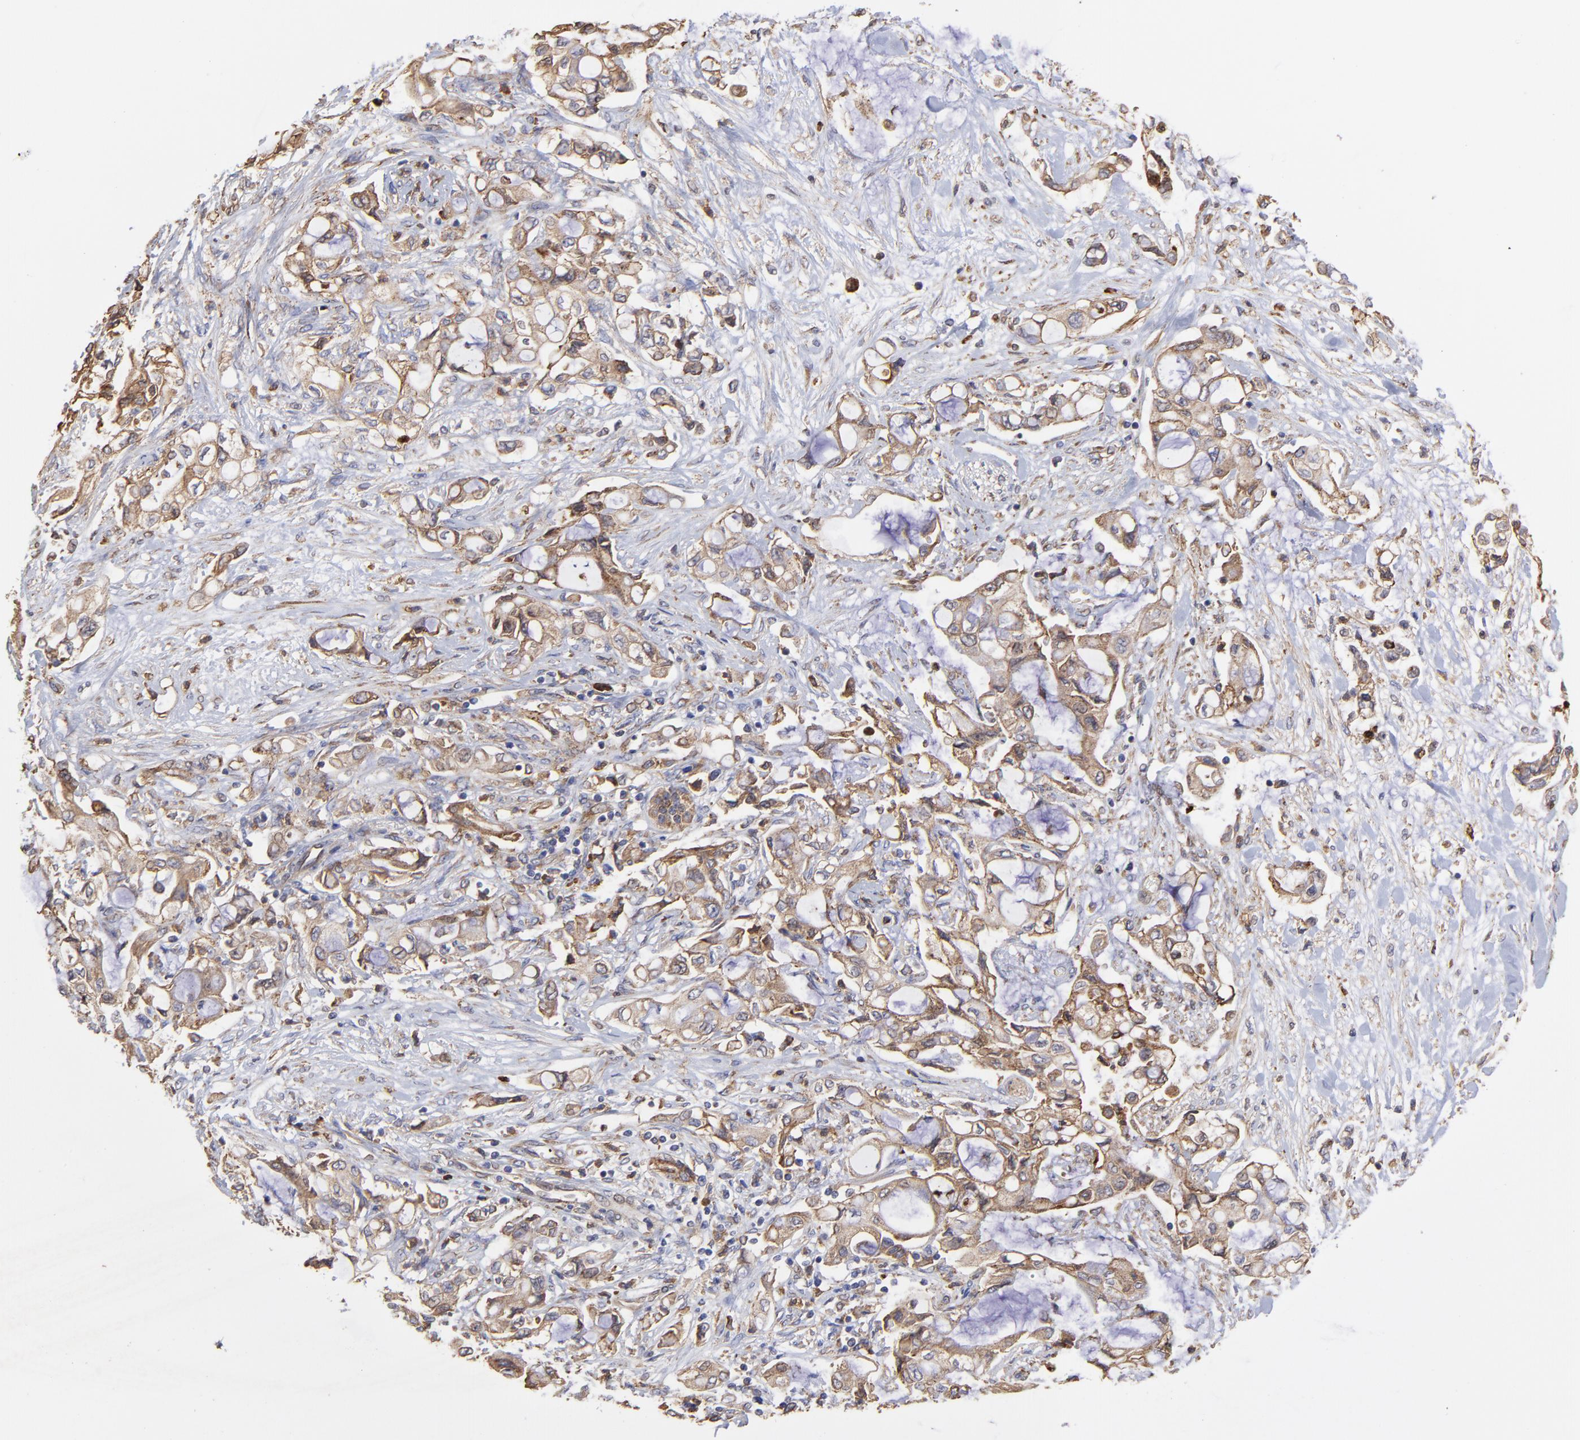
{"staining": {"intensity": "weak", "quantity": ">75%", "location": "cytoplasmic/membranous"}, "tissue": "pancreatic cancer", "cell_type": "Tumor cells", "image_type": "cancer", "snomed": [{"axis": "morphology", "description": "Adenocarcinoma, NOS"}, {"axis": "topography", "description": "Pancreas"}], "caption": "Protein expression analysis of human pancreatic cancer reveals weak cytoplasmic/membranous staining in approximately >75% of tumor cells.", "gene": "PFKM", "patient": {"sex": "female", "age": 70}}